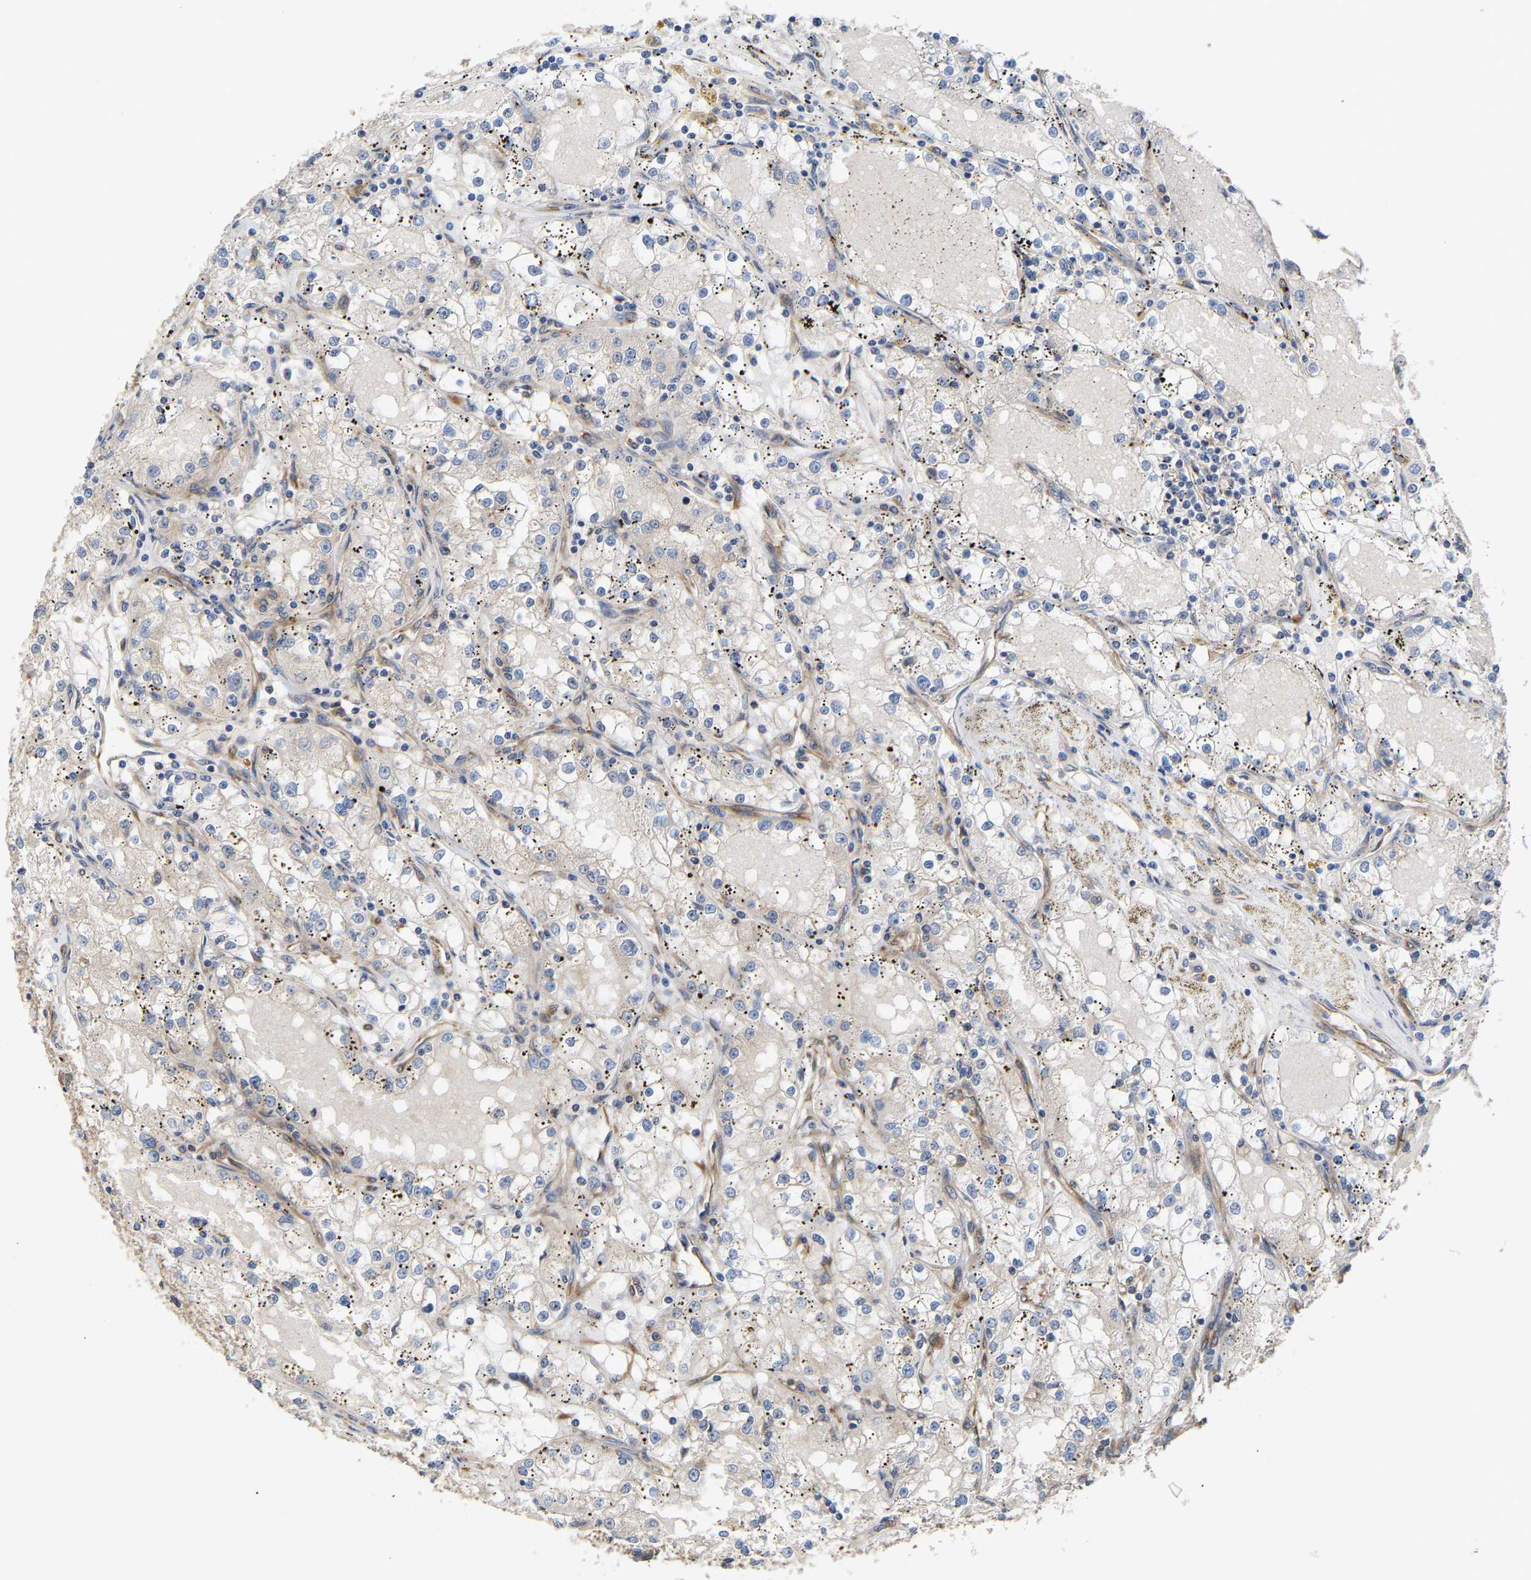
{"staining": {"intensity": "negative", "quantity": "none", "location": "none"}, "tissue": "renal cancer", "cell_type": "Tumor cells", "image_type": "cancer", "snomed": [{"axis": "morphology", "description": "Adenocarcinoma, NOS"}, {"axis": "topography", "description": "Kidney"}], "caption": "Human renal cancer stained for a protein using immunohistochemistry shows no staining in tumor cells.", "gene": "LAPTM4B", "patient": {"sex": "male", "age": 56}}